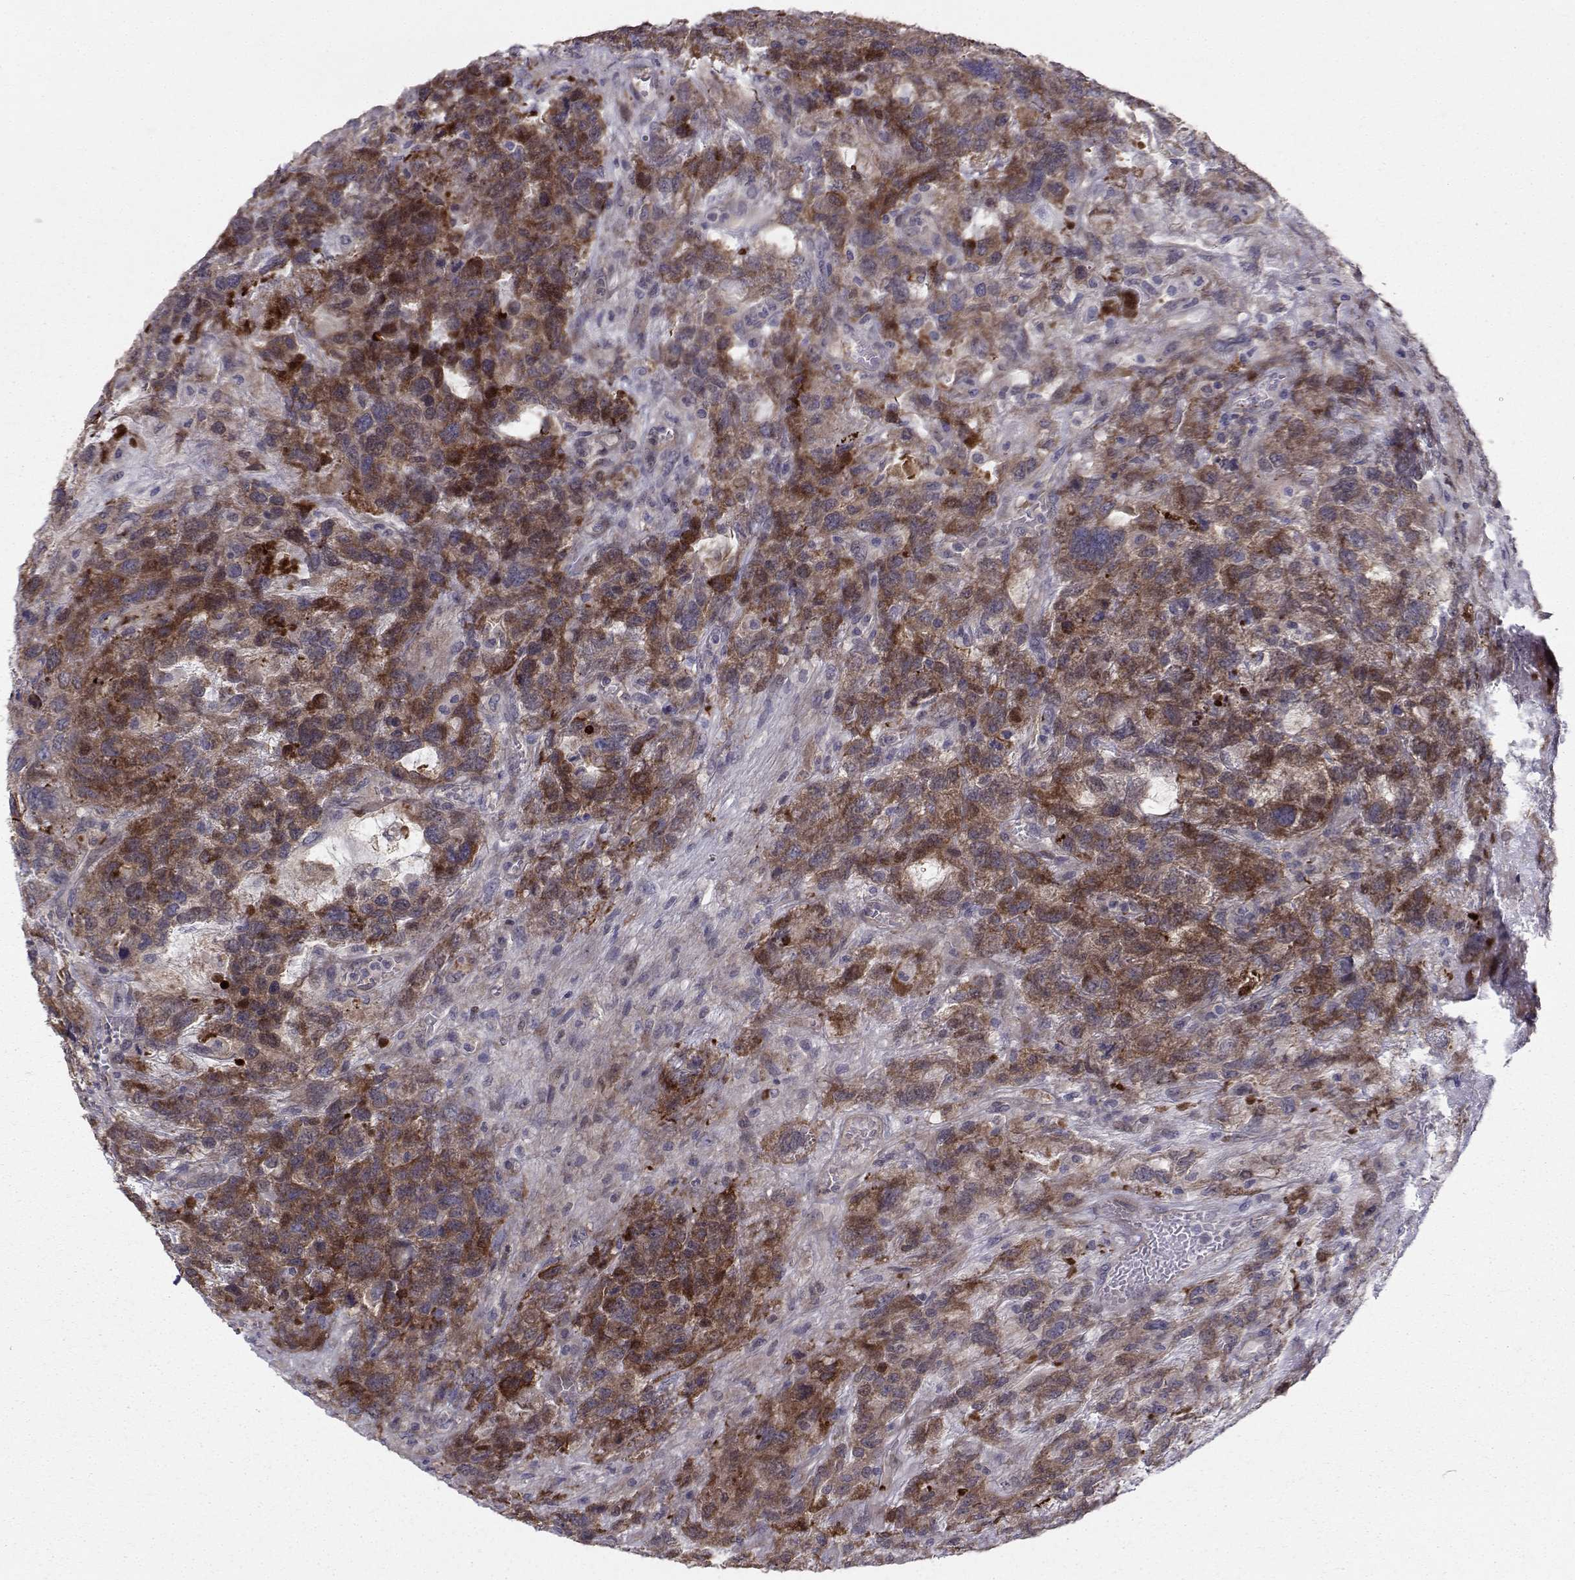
{"staining": {"intensity": "strong", "quantity": "25%-75%", "location": "cytoplasmic/membranous"}, "tissue": "testis cancer", "cell_type": "Tumor cells", "image_type": "cancer", "snomed": [{"axis": "morphology", "description": "Seminoma, NOS"}, {"axis": "topography", "description": "Testis"}], "caption": "DAB (3,3'-diaminobenzidine) immunohistochemical staining of testis cancer (seminoma) reveals strong cytoplasmic/membranous protein staining in approximately 25%-75% of tumor cells.", "gene": "HSP90AB1", "patient": {"sex": "male", "age": 52}}